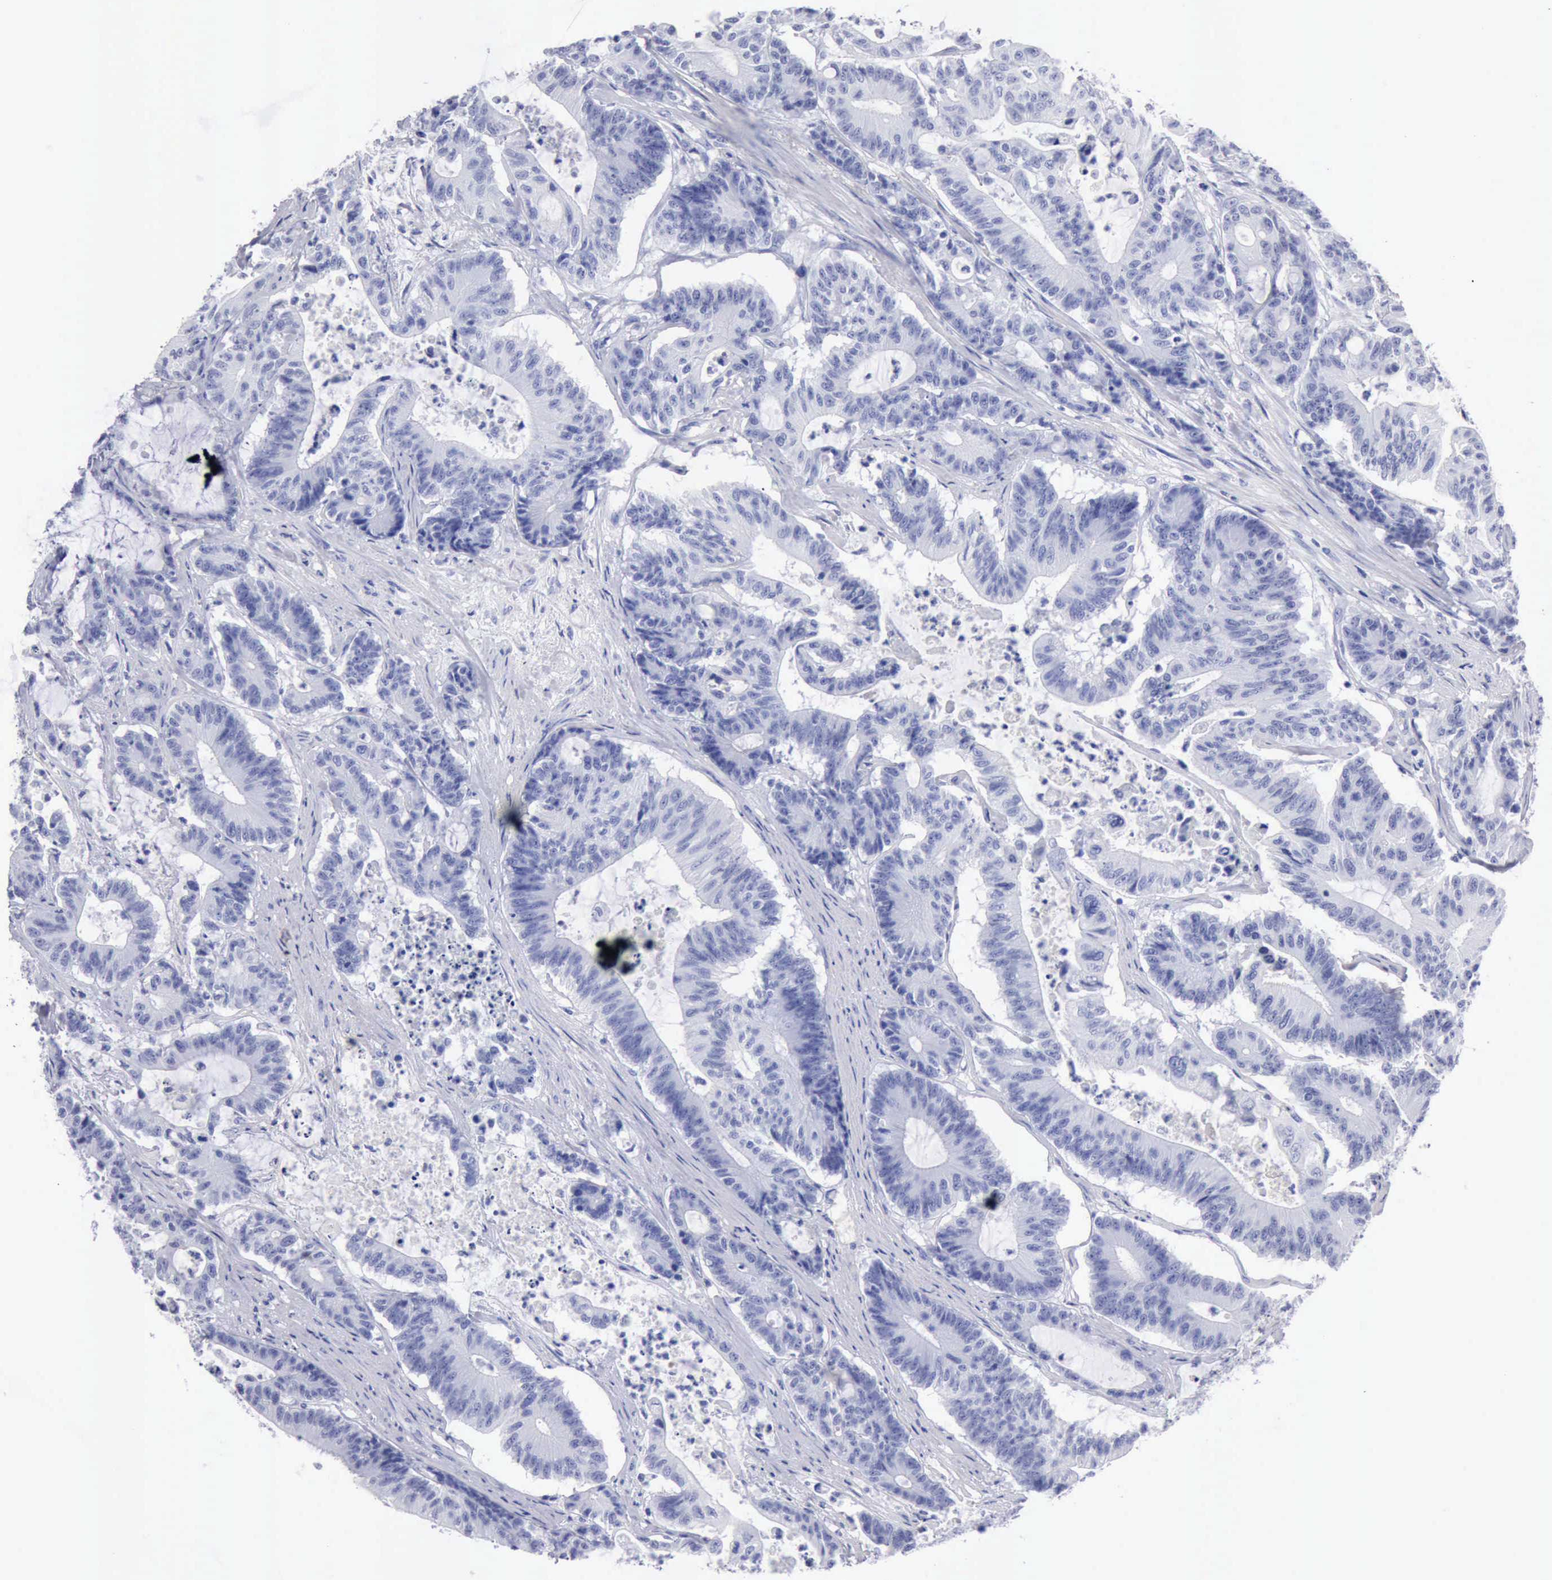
{"staining": {"intensity": "negative", "quantity": "none", "location": "none"}, "tissue": "colorectal cancer", "cell_type": "Tumor cells", "image_type": "cancer", "snomed": [{"axis": "morphology", "description": "Adenocarcinoma, NOS"}, {"axis": "topography", "description": "Colon"}], "caption": "Colorectal cancer (adenocarcinoma) was stained to show a protein in brown. There is no significant positivity in tumor cells. (DAB IHC visualized using brightfield microscopy, high magnification).", "gene": "CYP19A1", "patient": {"sex": "female", "age": 84}}